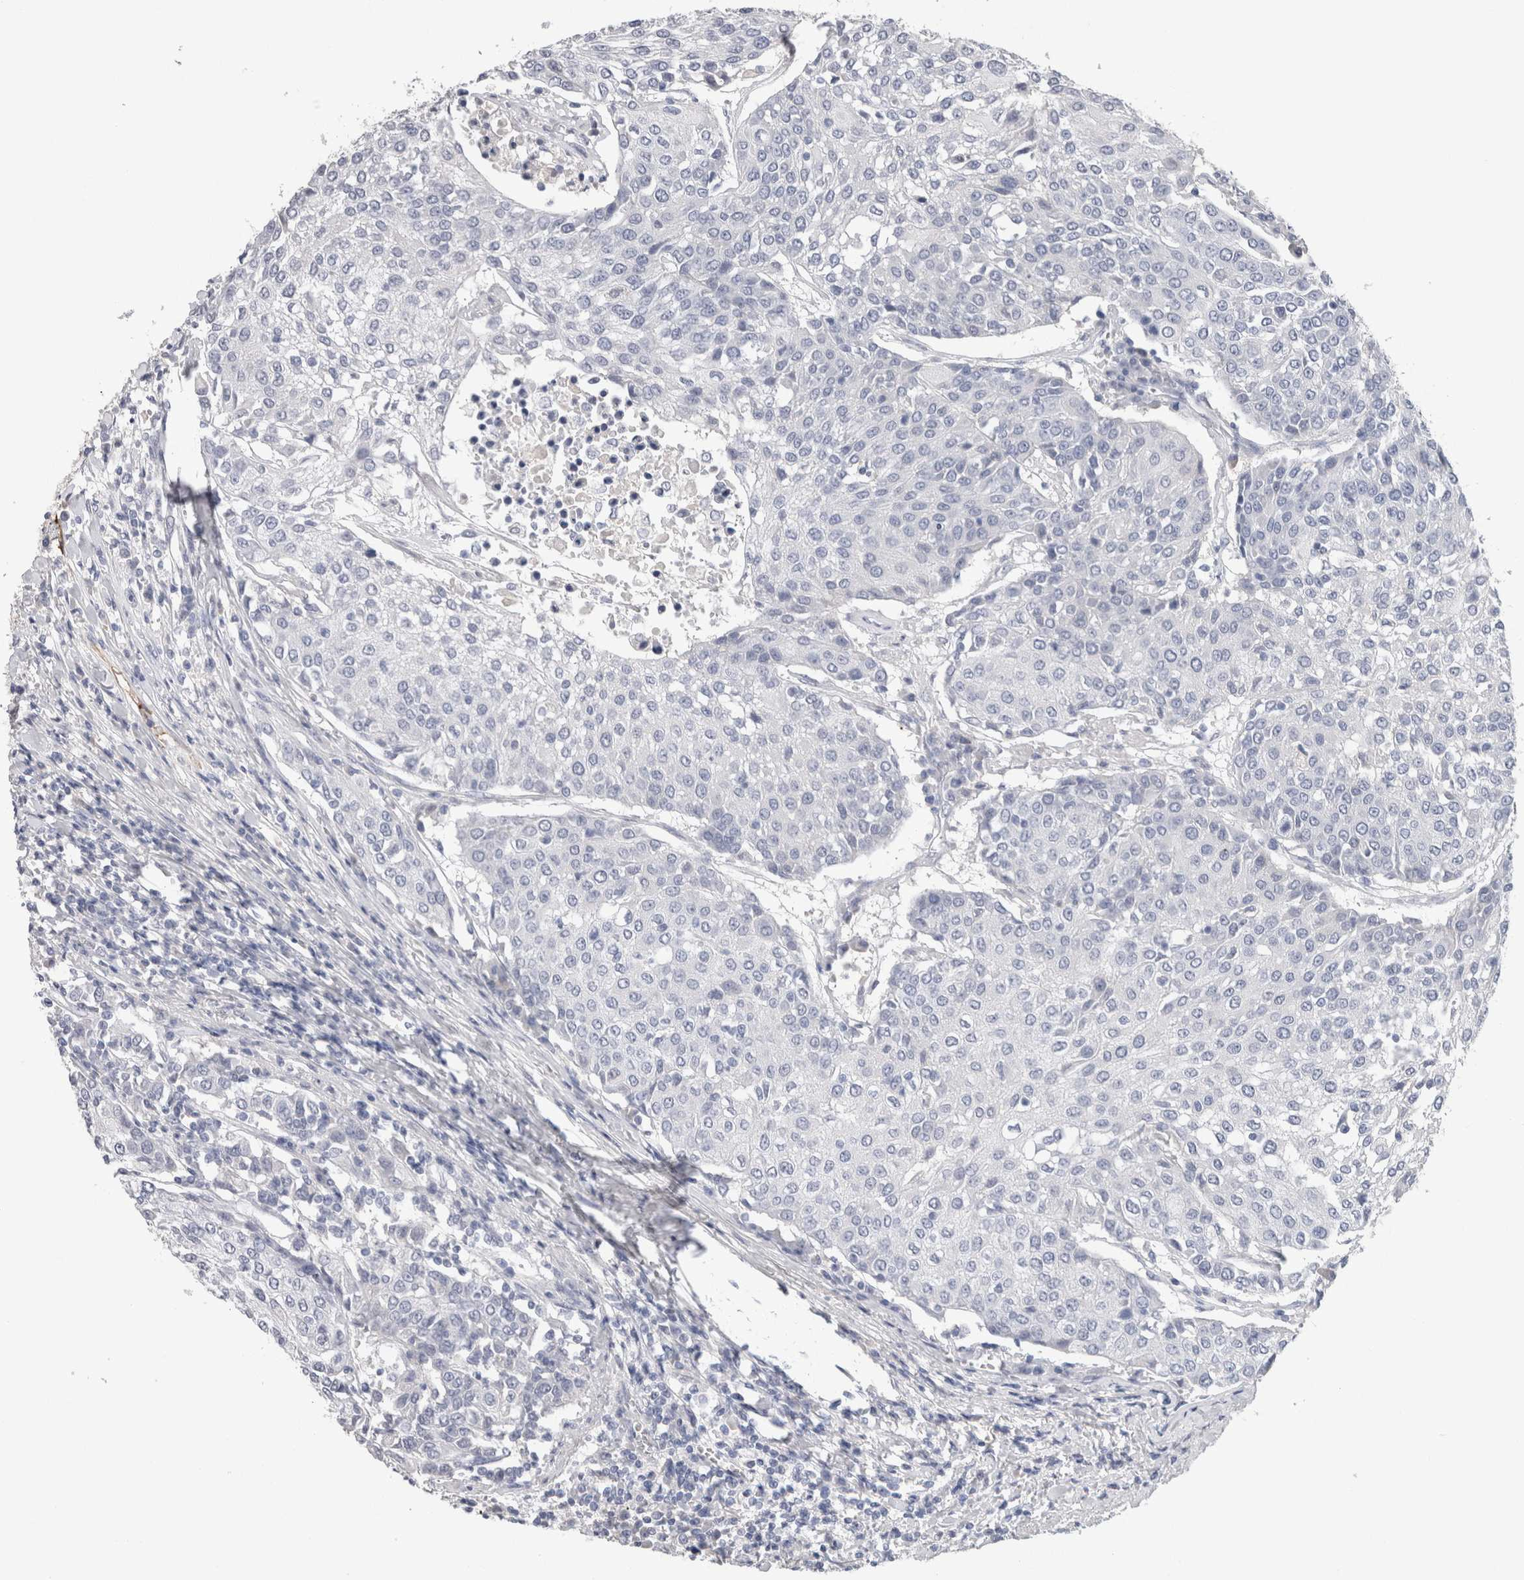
{"staining": {"intensity": "negative", "quantity": "none", "location": "none"}, "tissue": "urothelial cancer", "cell_type": "Tumor cells", "image_type": "cancer", "snomed": [{"axis": "morphology", "description": "Urothelial carcinoma, High grade"}, {"axis": "topography", "description": "Urinary bladder"}], "caption": "This is an immunohistochemistry (IHC) micrograph of human urothelial cancer. There is no staining in tumor cells.", "gene": "FABP4", "patient": {"sex": "female", "age": 85}}